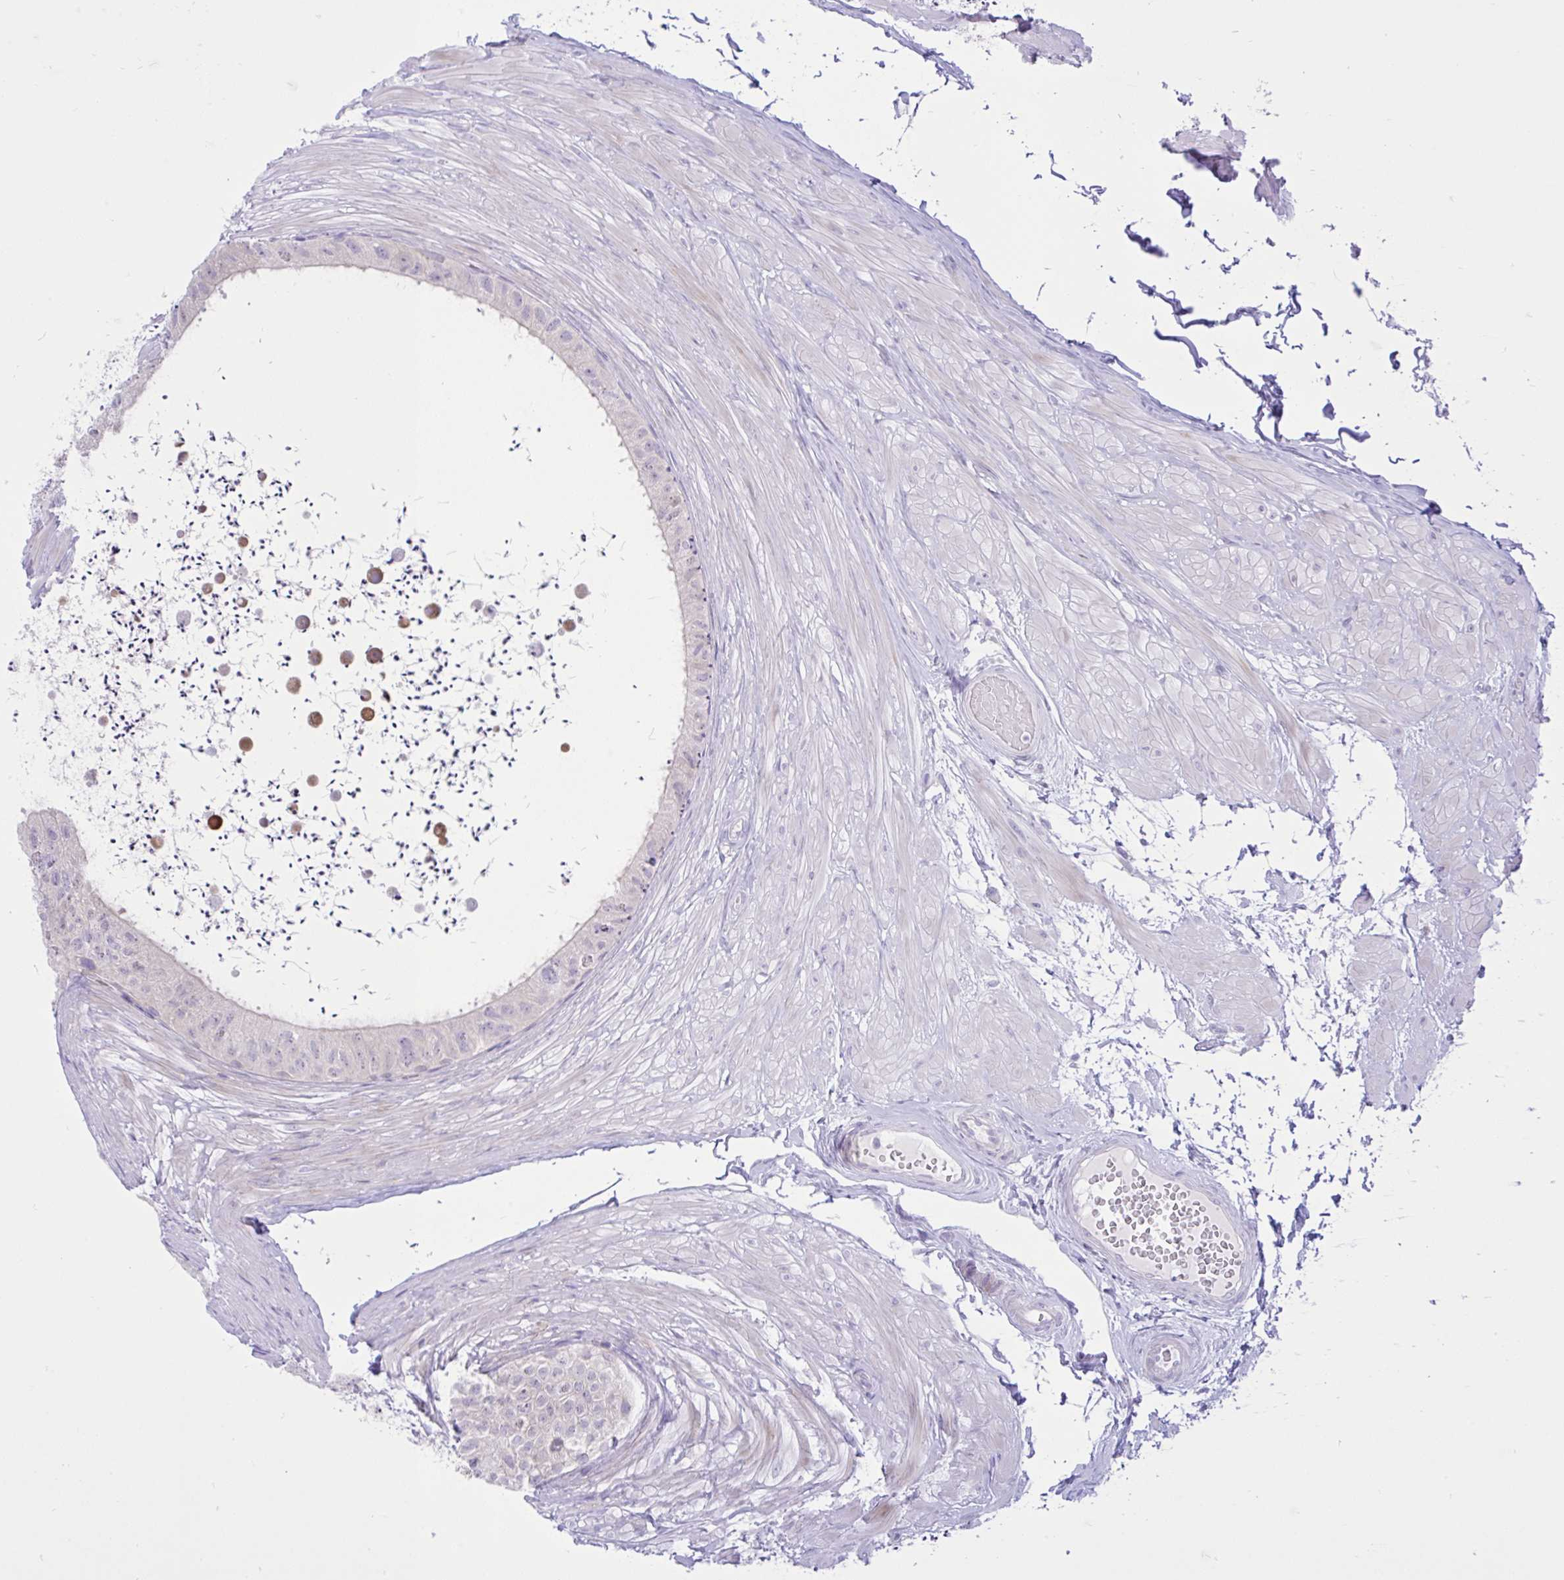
{"staining": {"intensity": "weak", "quantity": "<25%", "location": "cytoplasmic/membranous"}, "tissue": "epididymis", "cell_type": "Glandular cells", "image_type": "normal", "snomed": [{"axis": "morphology", "description": "Normal tissue, NOS"}, {"axis": "topography", "description": "Epididymis"}, {"axis": "topography", "description": "Peripheral nerve tissue"}], "caption": "An immunohistochemistry image of benign epididymis is shown. There is no staining in glandular cells of epididymis.", "gene": "ZNF101", "patient": {"sex": "male", "age": 32}}